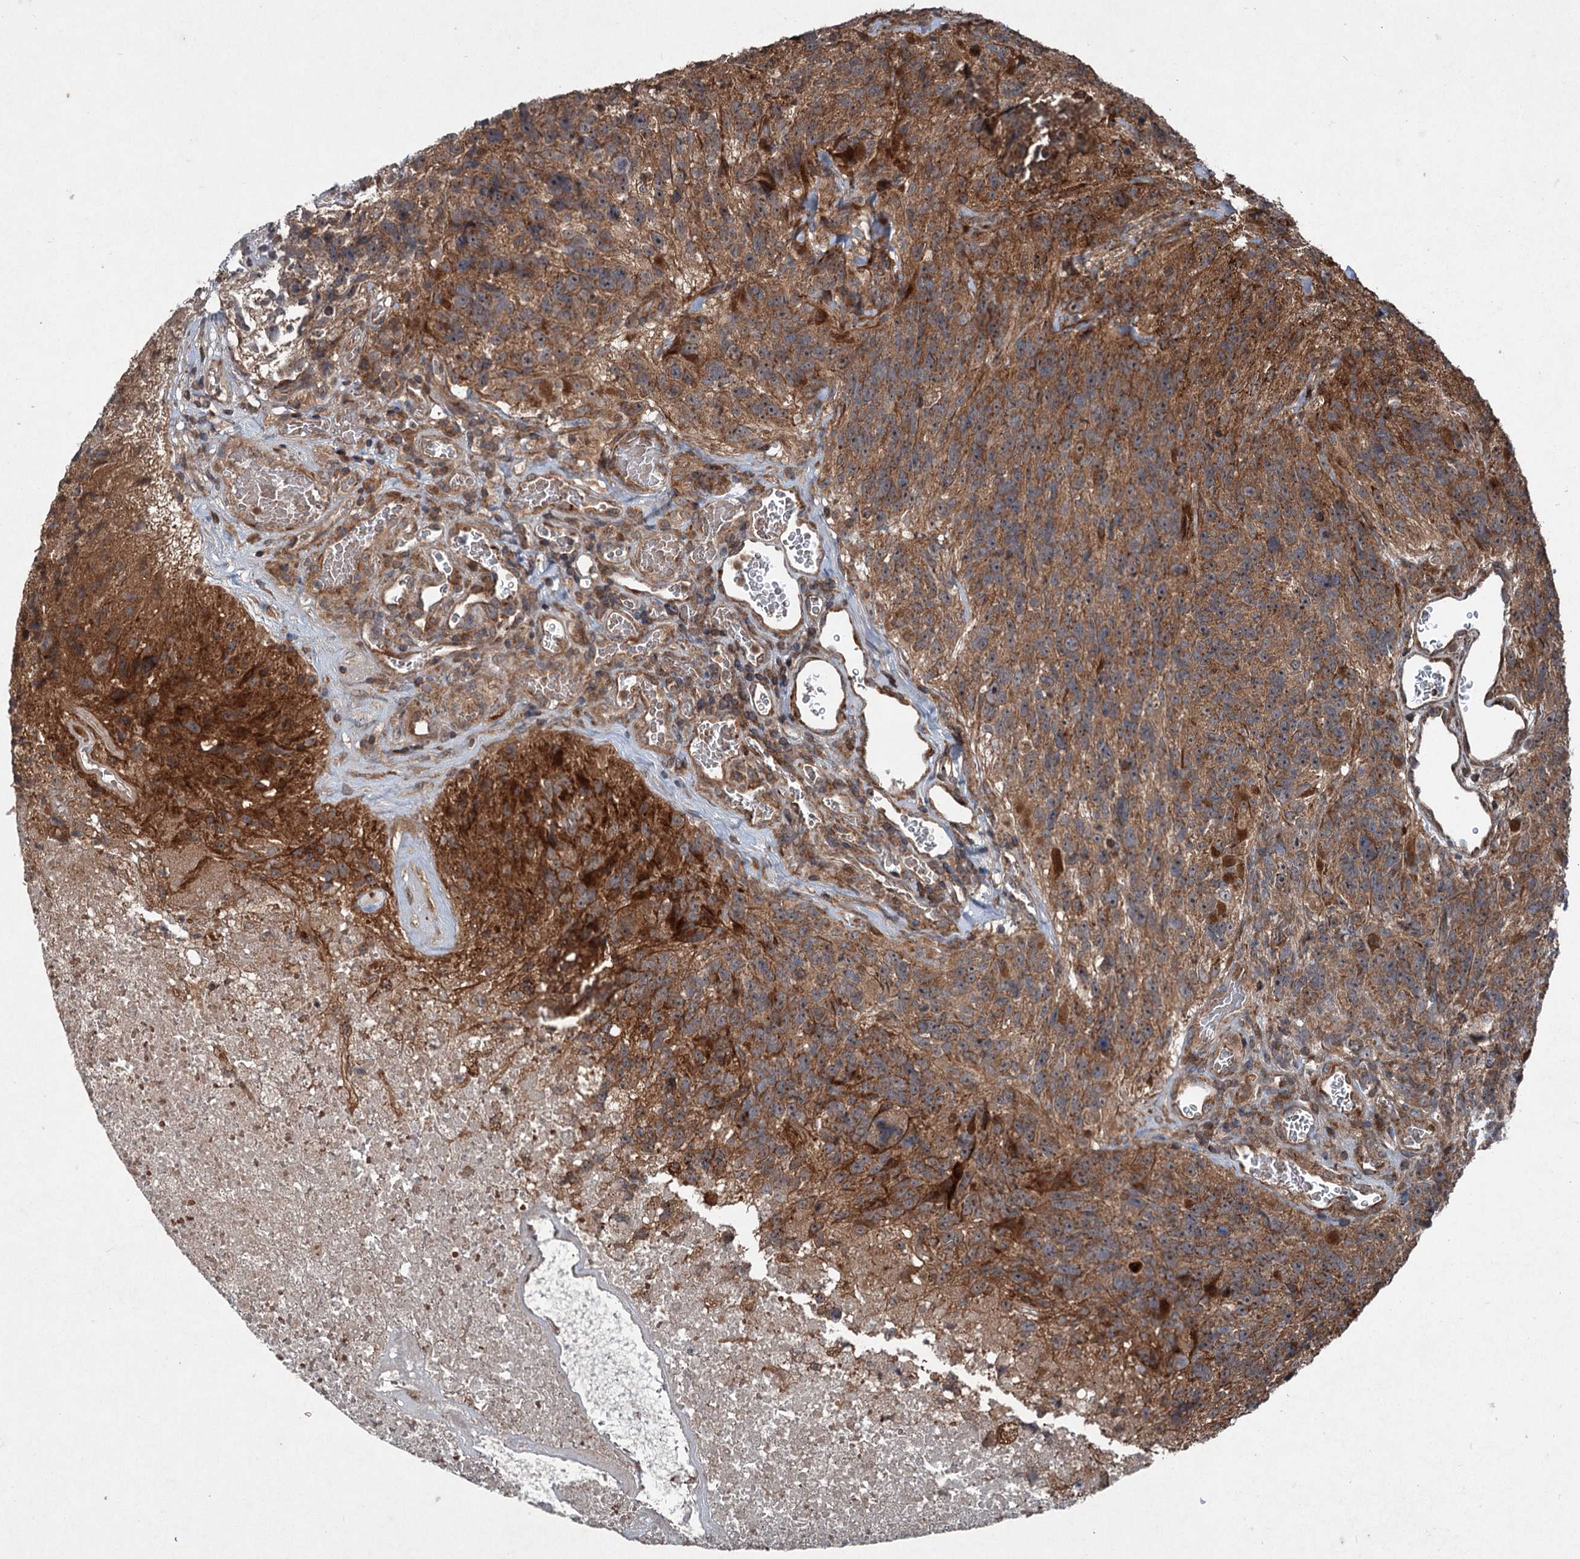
{"staining": {"intensity": "moderate", "quantity": ">75%", "location": "cytoplasmic/membranous"}, "tissue": "glioma", "cell_type": "Tumor cells", "image_type": "cancer", "snomed": [{"axis": "morphology", "description": "Glioma, malignant, High grade"}, {"axis": "topography", "description": "Brain"}], "caption": "Immunohistochemical staining of human glioma shows moderate cytoplasmic/membranous protein positivity in approximately >75% of tumor cells.", "gene": "ALAS1", "patient": {"sex": "male", "age": 76}}